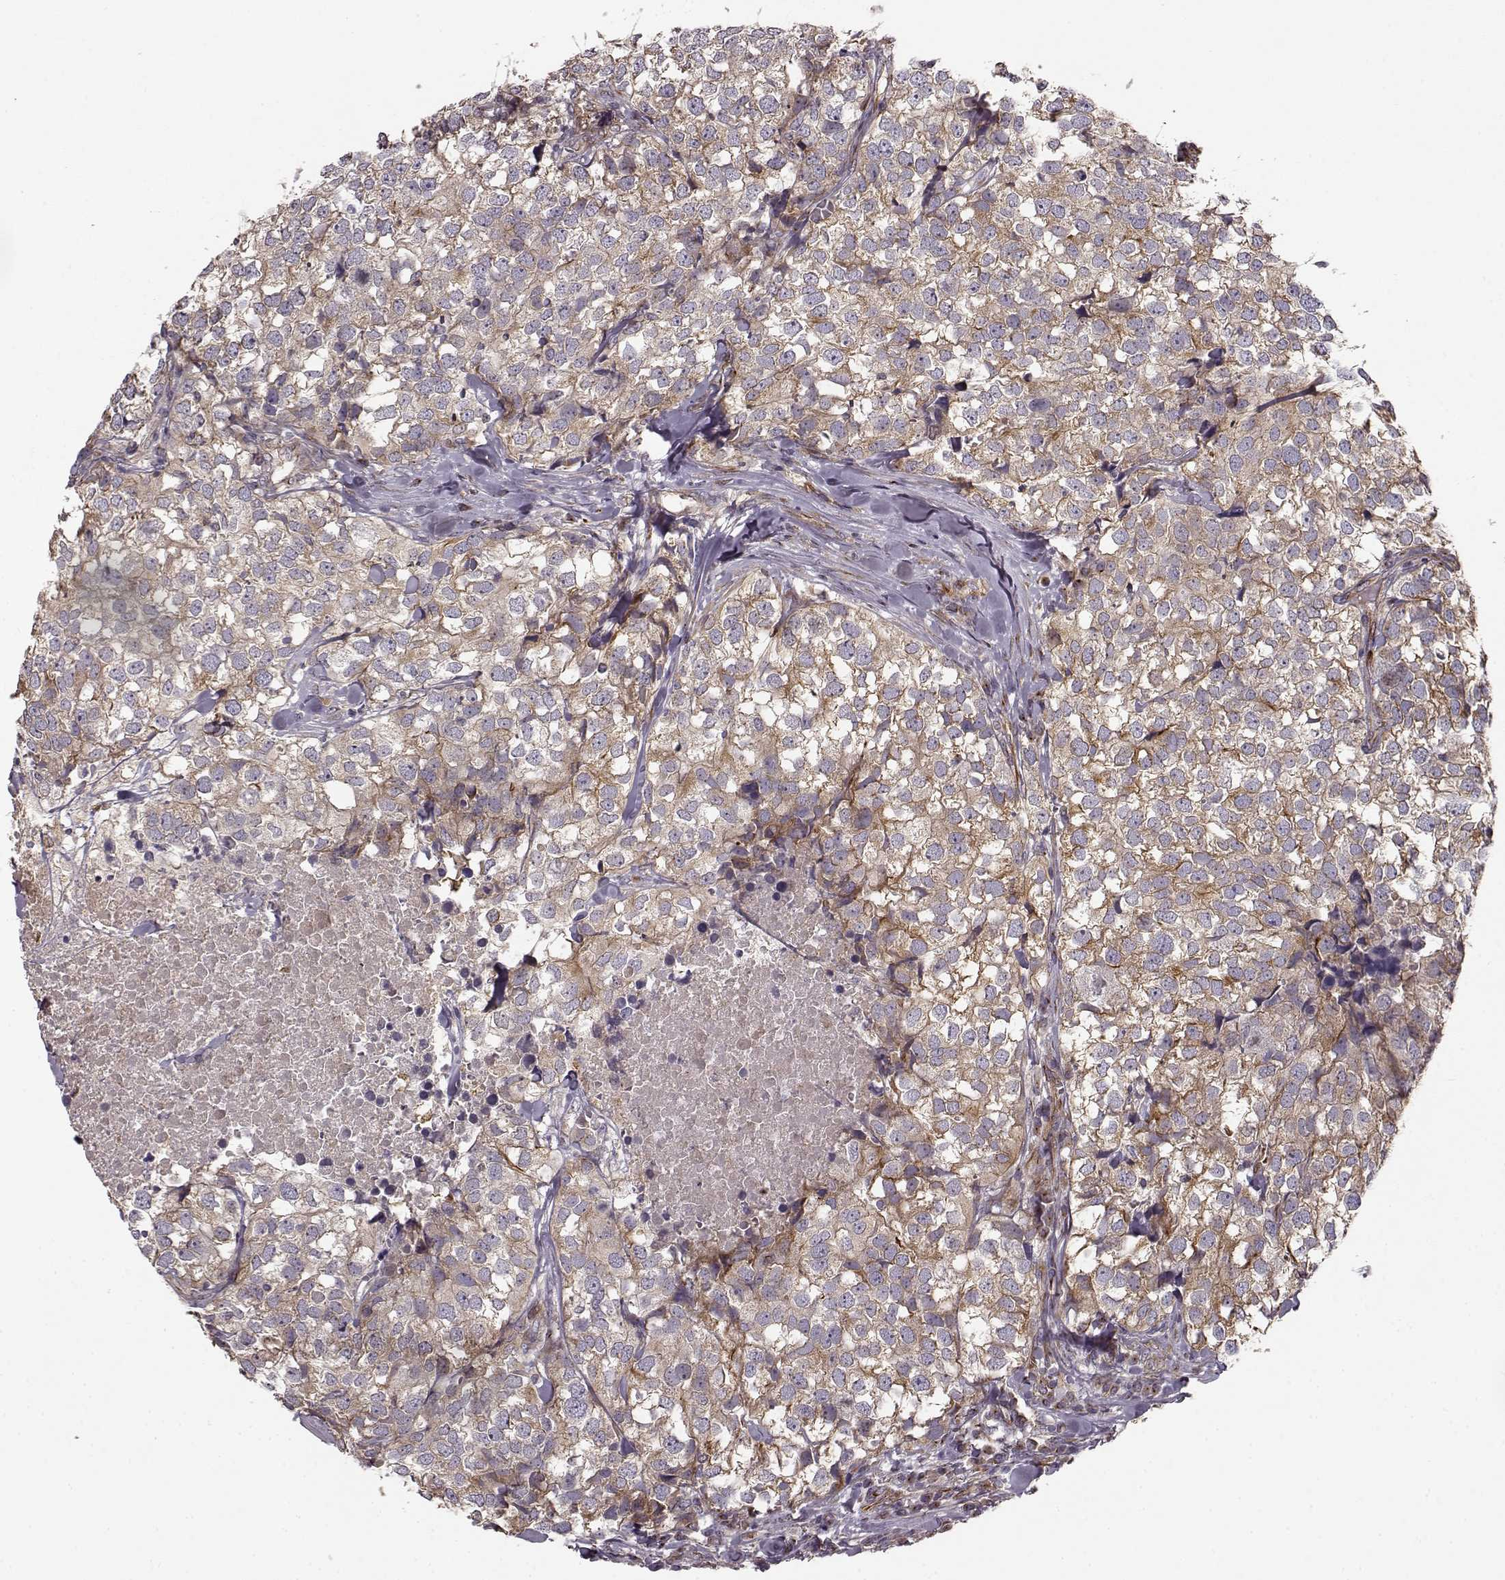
{"staining": {"intensity": "weak", "quantity": ">75%", "location": "cytoplasmic/membranous"}, "tissue": "breast cancer", "cell_type": "Tumor cells", "image_type": "cancer", "snomed": [{"axis": "morphology", "description": "Duct carcinoma"}, {"axis": "topography", "description": "Breast"}], "caption": "A brown stain shows weak cytoplasmic/membranous expression of a protein in breast cancer (infiltrating ductal carcinoma) tumor cells.", "gene": "MTR", "patient": {"sex": "female", "age": 30}}